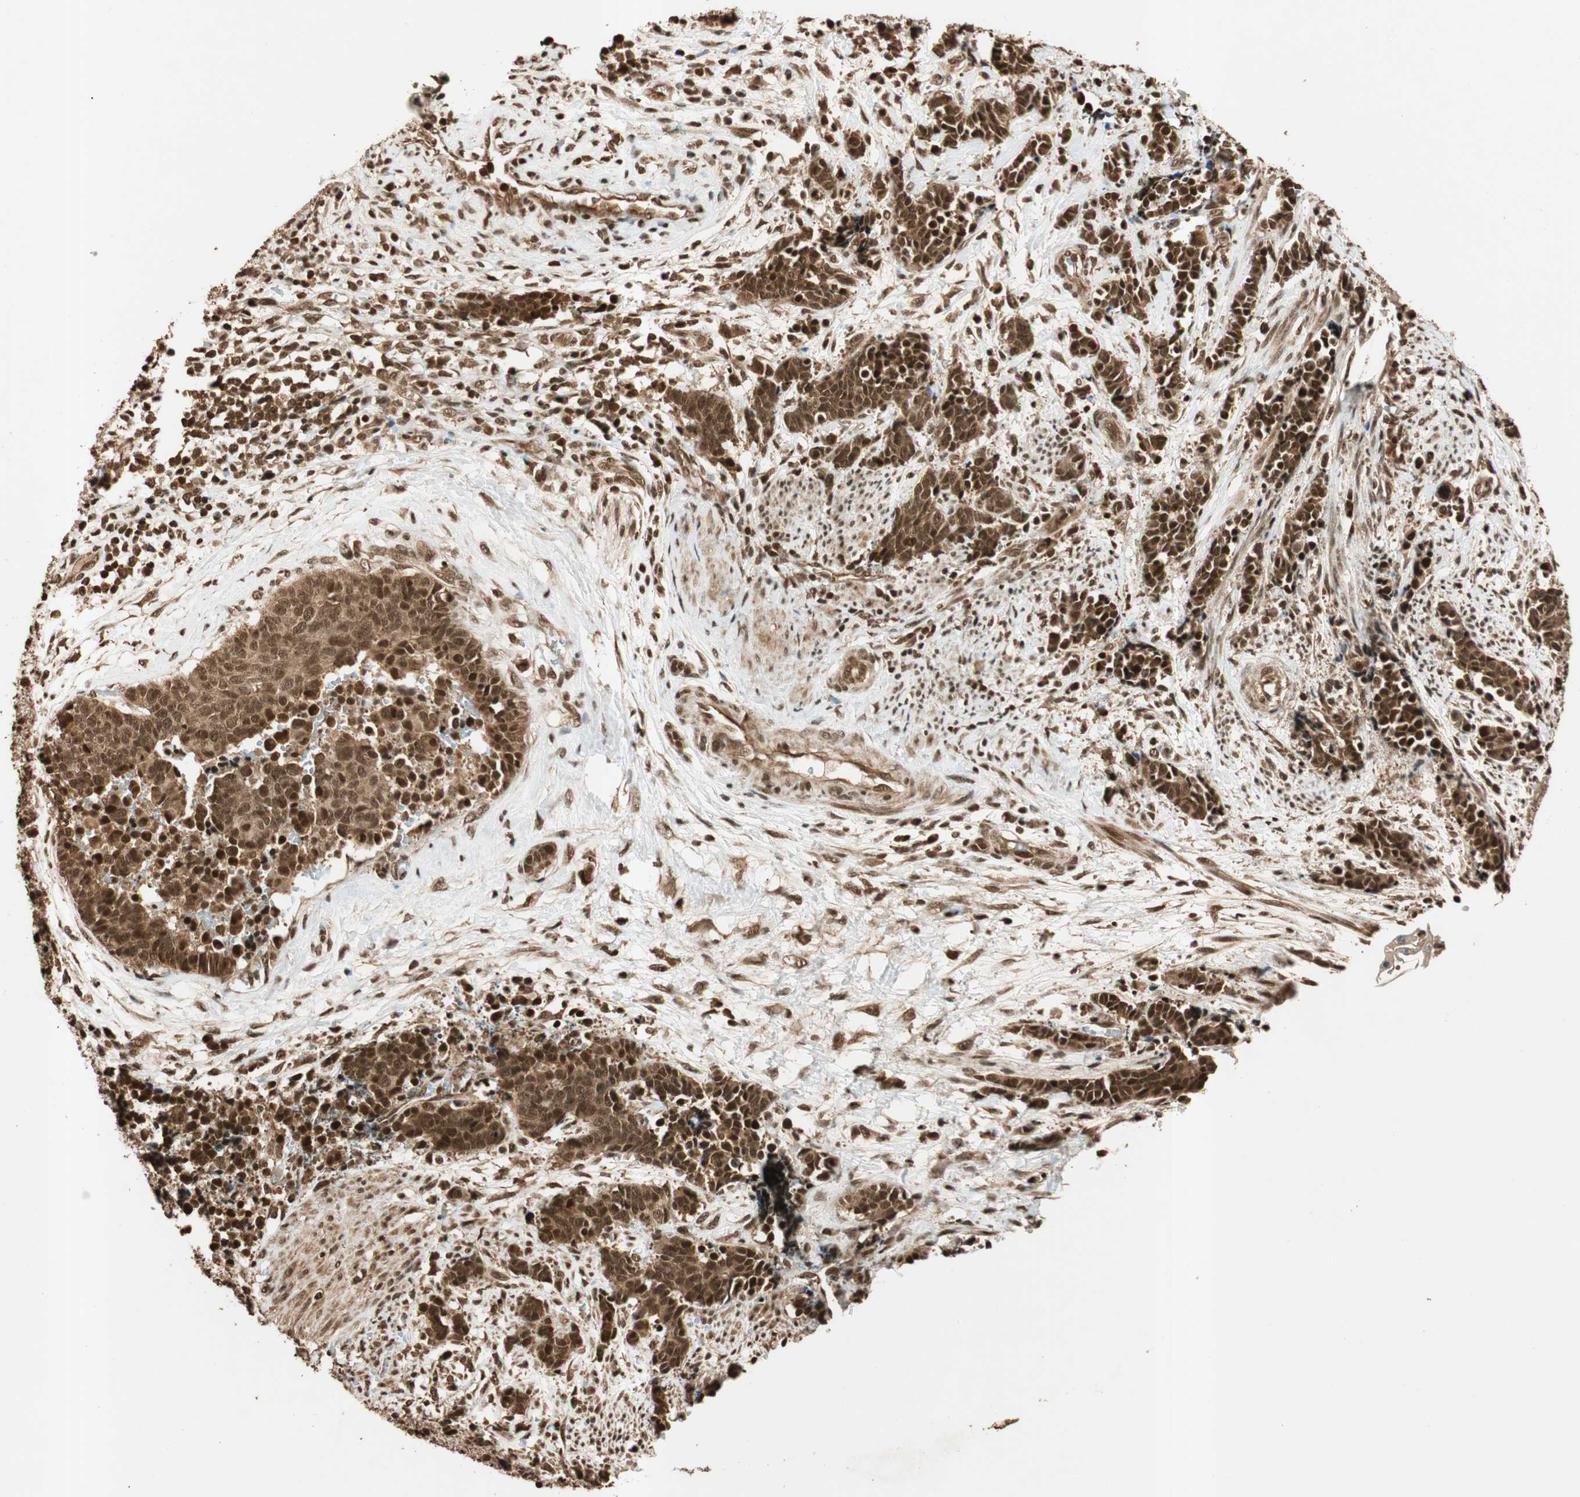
{"staining": {"intensity": "strong", "quantity": ">75%", "location": "nuclear"}, "tissue": "cervical cancer", "cell_type": "Tumor cells", "image_type": "cancer", "snomed": [{"axis": "morphology", "description": "Squamous cell carcinoma, NOS"}, {"axis": "topography", "description": "Cervix"}], "caption": "Brown immunohistochemical staining in human squamous cell carcinoma (cervical) displays strong nuclear expression in about >75% of tumor cells.", "gene": "ALKBH5", "patient": {"sex": "female", "age": 35}}